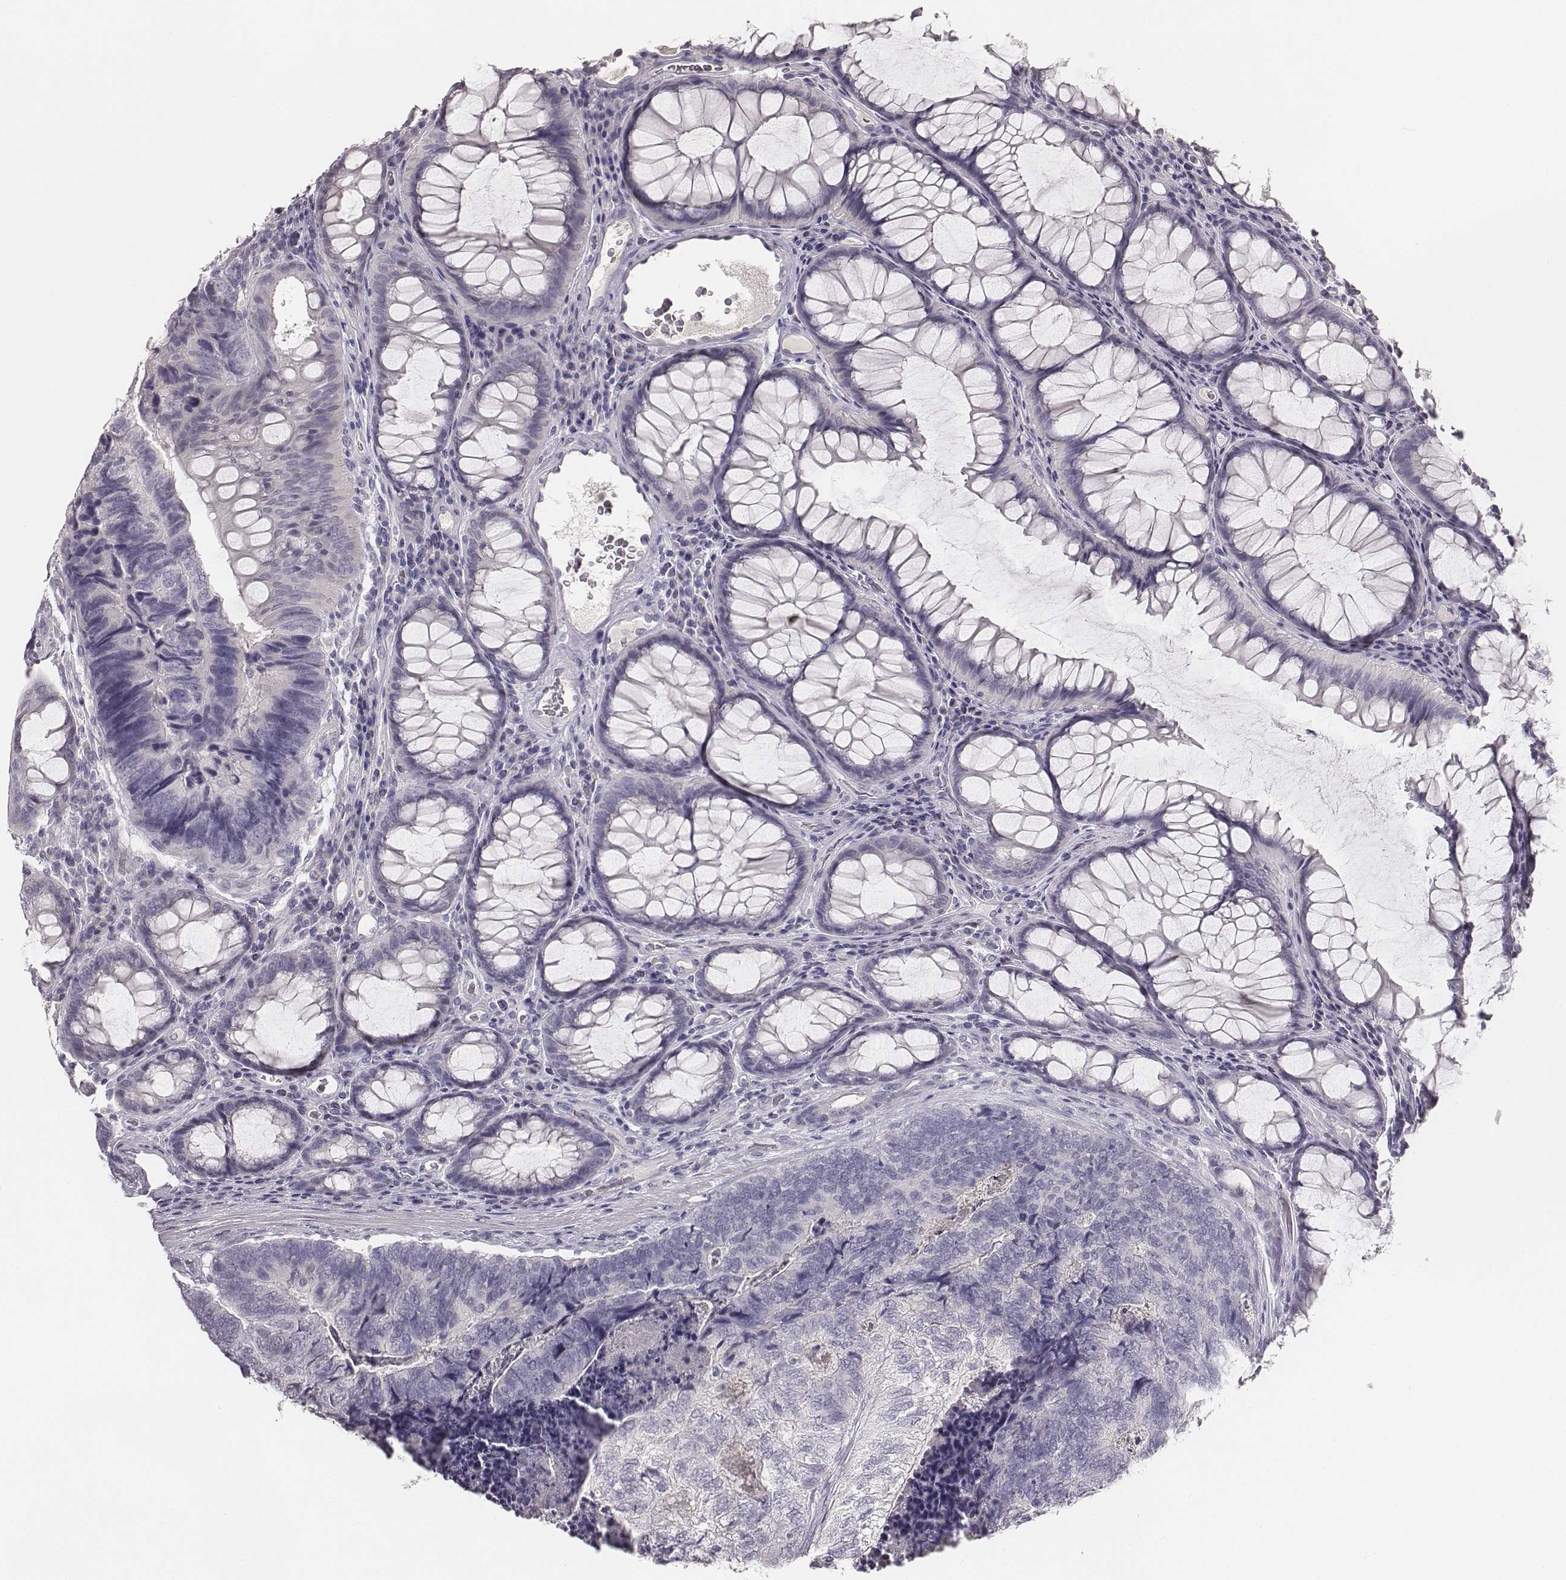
{"staining": {"intensity": "negative", "quantity": "none", "location": "none"}, "tissue": "colorectal cancer", "cell_type": "Tumor cells", "image_type": "cancer", "snomed": [{"axis": "morphology", "description": "Adenocarcinoma, NOS"}, {"axis": "topography", "description": "Colon"}], "caption": "DAB (3,3'-diaminobenzidine) immunohistochemical staining of human colorectal adenocarcinoma demonstrates no significant expression in tumor cells.", "gene": "MYH6", "patient": {"sex": "female", "age": 67}}